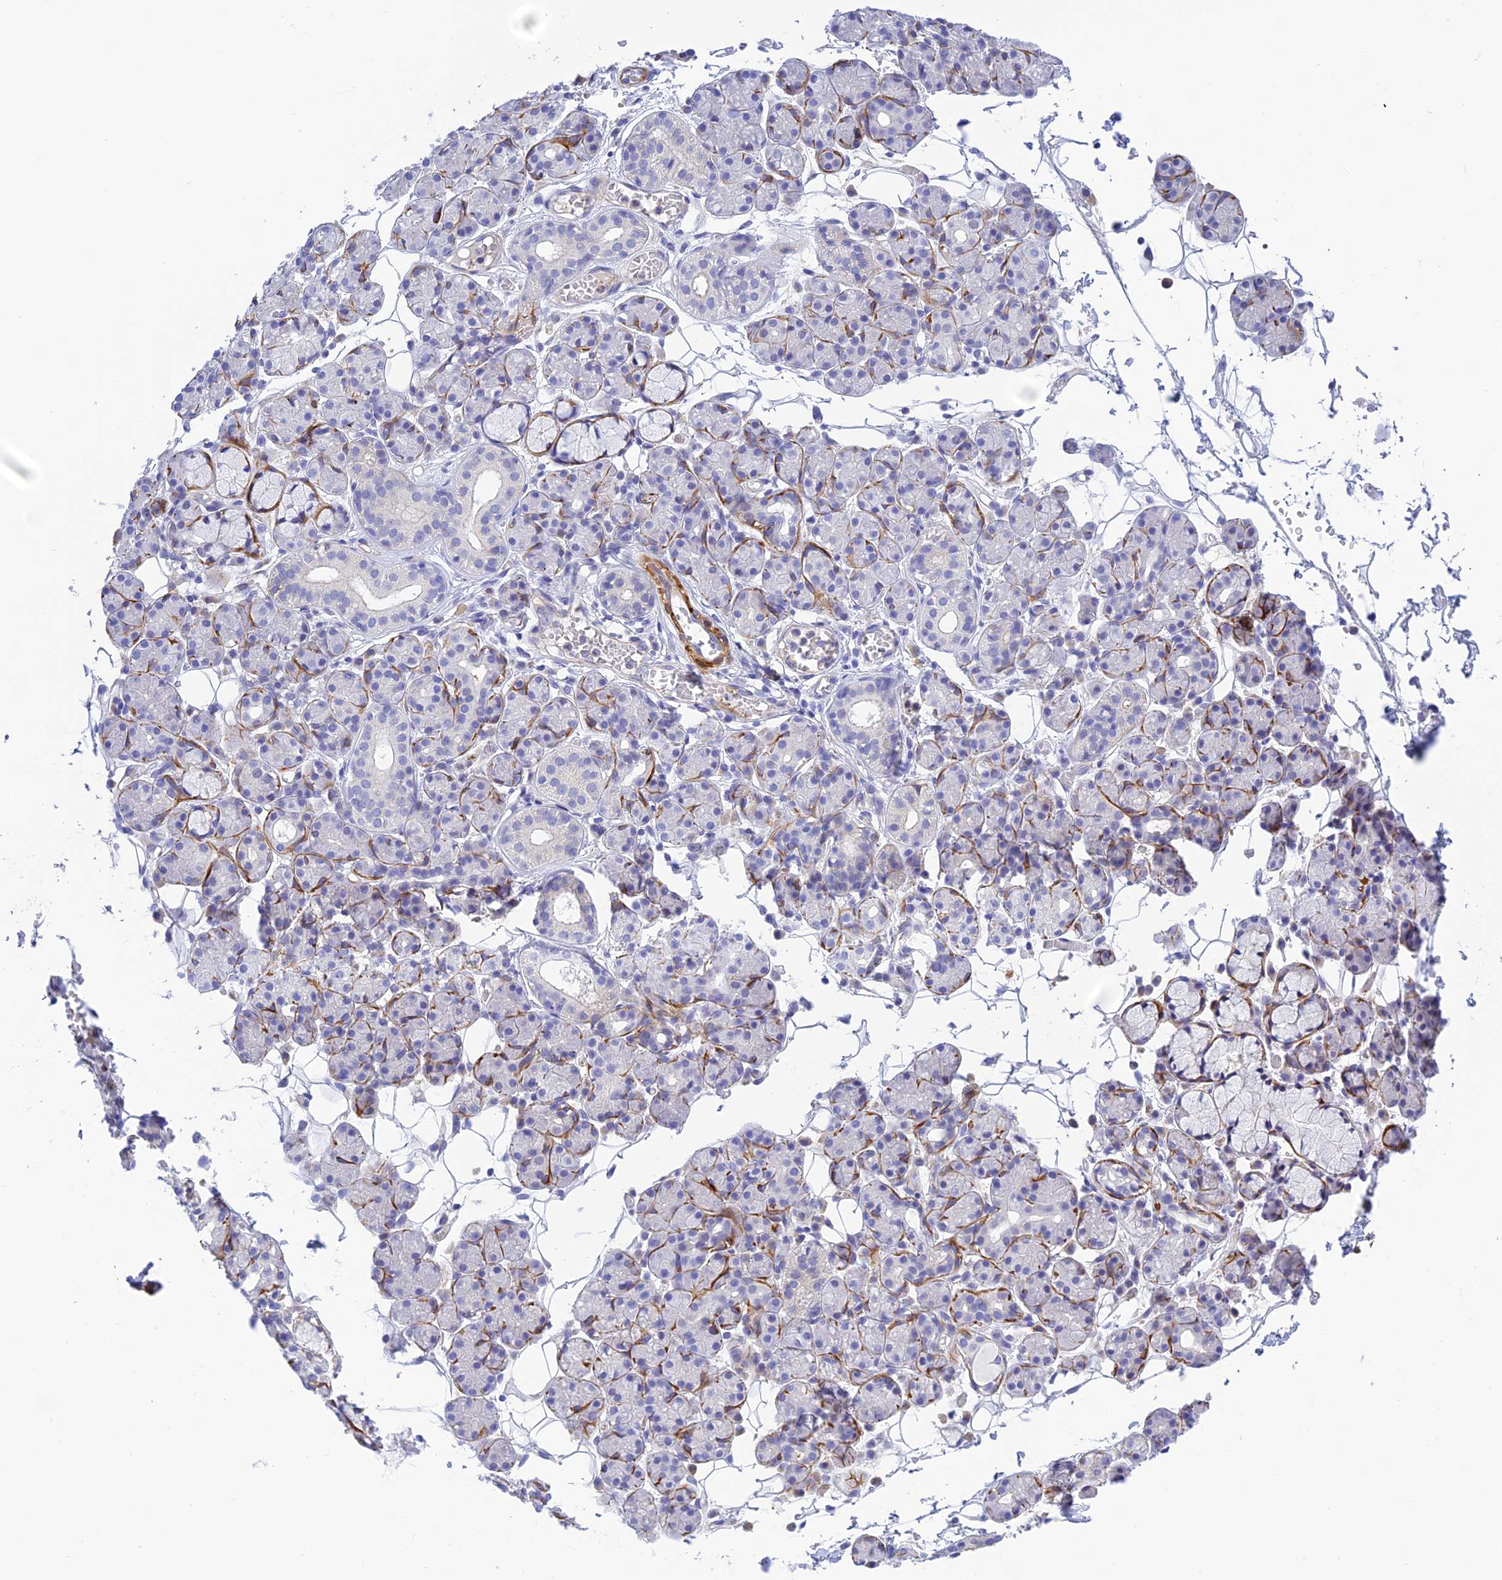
{"staining": {"intensity": "moderate", "quantity": "<25%", "location": "cytoplasmic/membranous"}, "tissue": "salivary gland", "cell_type": "Glandular cells", "image_type": "normal", "snomed": [{"axis": "morphology", "description": "Normal tissue, NOS"}, {"axis": "topography", "description": "Salivary gland"}], "caption": "Immunohistochemical staining of unremarkable salivary gland shows moderate cytoplasmic/membranous protein positivity in approximately <25% of glandular cells. (DAB IHC with brightfield microscopy, high magnification).", "gene": "ZDHHC16", "patient": {"sex": "male", "age": 63}}